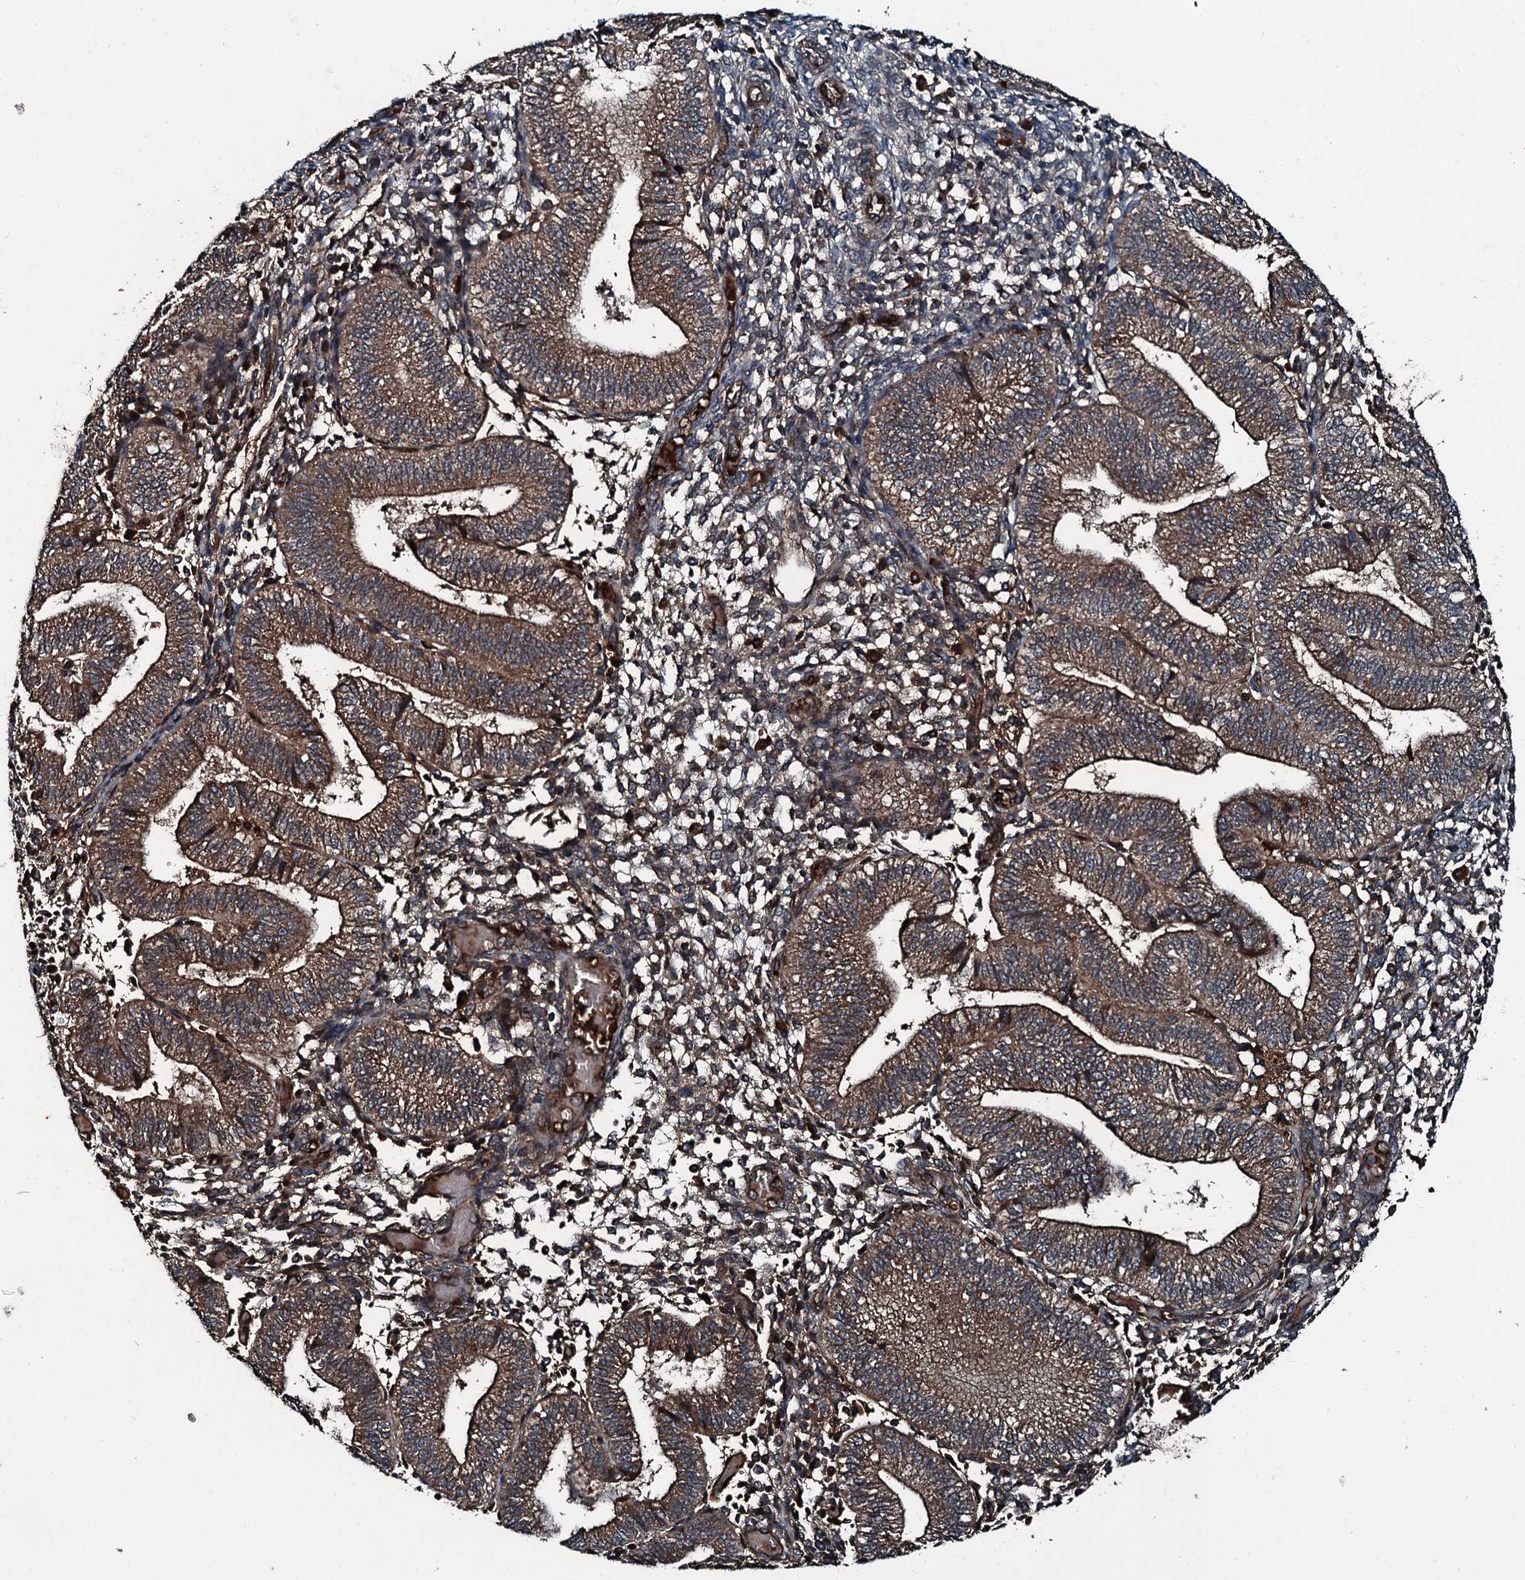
{"staining": {"intensity": "strong", "quantity": "25%-75%", "location": "cytoplasmic/membranous"}, "tissue": "endometrium", "cell_type": "Cells in endometrial stroma", "image_type": "normal", "snomed": [{"axis": "morphology", "description": "Normal tissue, NOS"}, {"axis": "topography", "description": "Endometrium"}], "caption": "Immunohistochemical staining of normal endometrium demonstrates 25%-75% levels of strong cytoplasmic/membranous protein positivity in about 25%-75% of cells in endometrial stroma.", "gene": "TRIM7", "patient": {"sex": "female", "age": 34}}